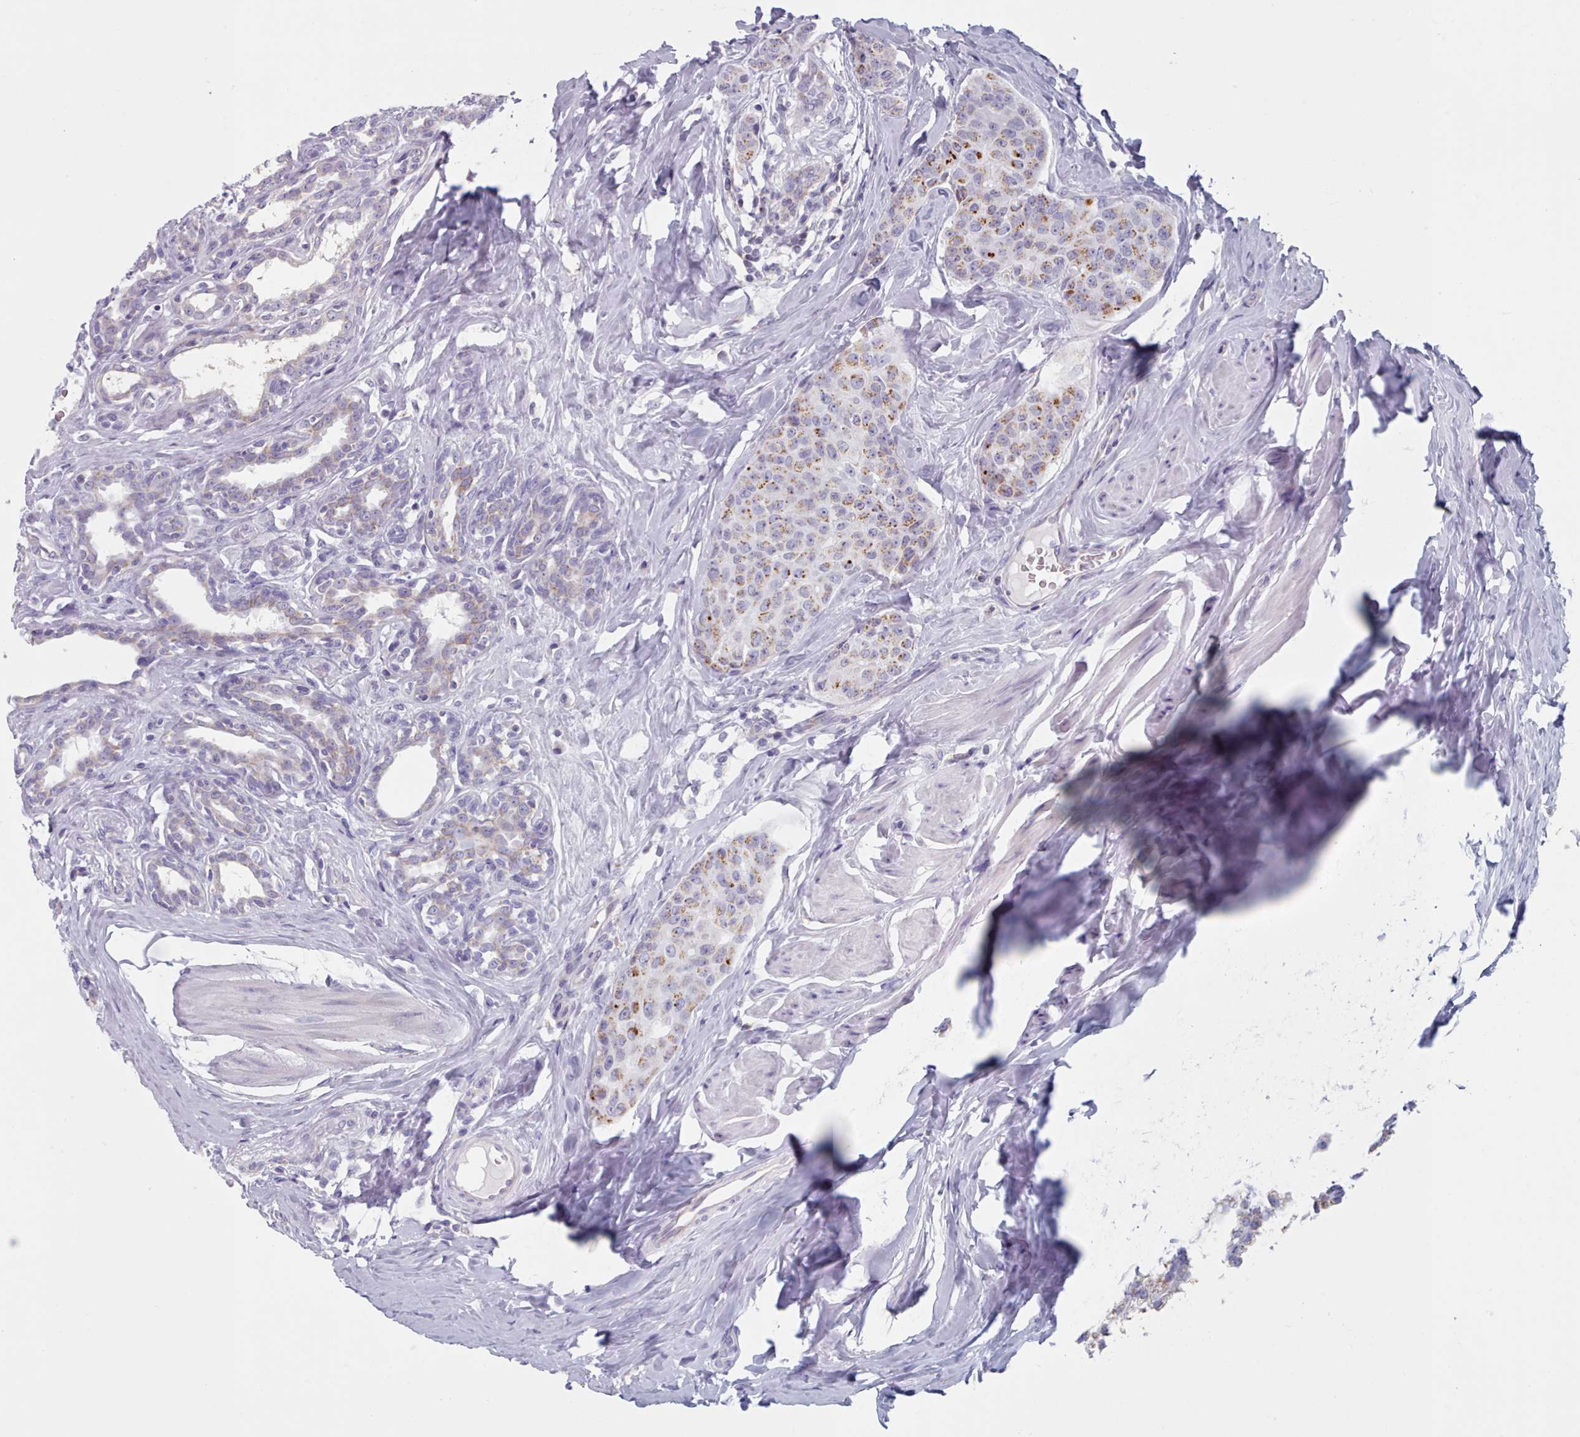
{"staining": {"intensity": "moderate", "quantity": "25%-75%", "location": "cytoplasmic/membranous"}, "tissue": "breast cancer", "cell_type": "Tumor cells", "image_type": "cancer", "snomed": [{"axis": "morphology", "description": "Duct carcinoma"}, {"axis": "topography", "description": "Breast"}], "caption": "Immunohistochemistry of breast invasive ductal carcinoma reveals medium levels of moderate cytoplasmic/membranous positivity in approximately 25%-75% of tumor cells.", "gene": "FAM170B", "patient": {"sex": "female", "age": 40}}